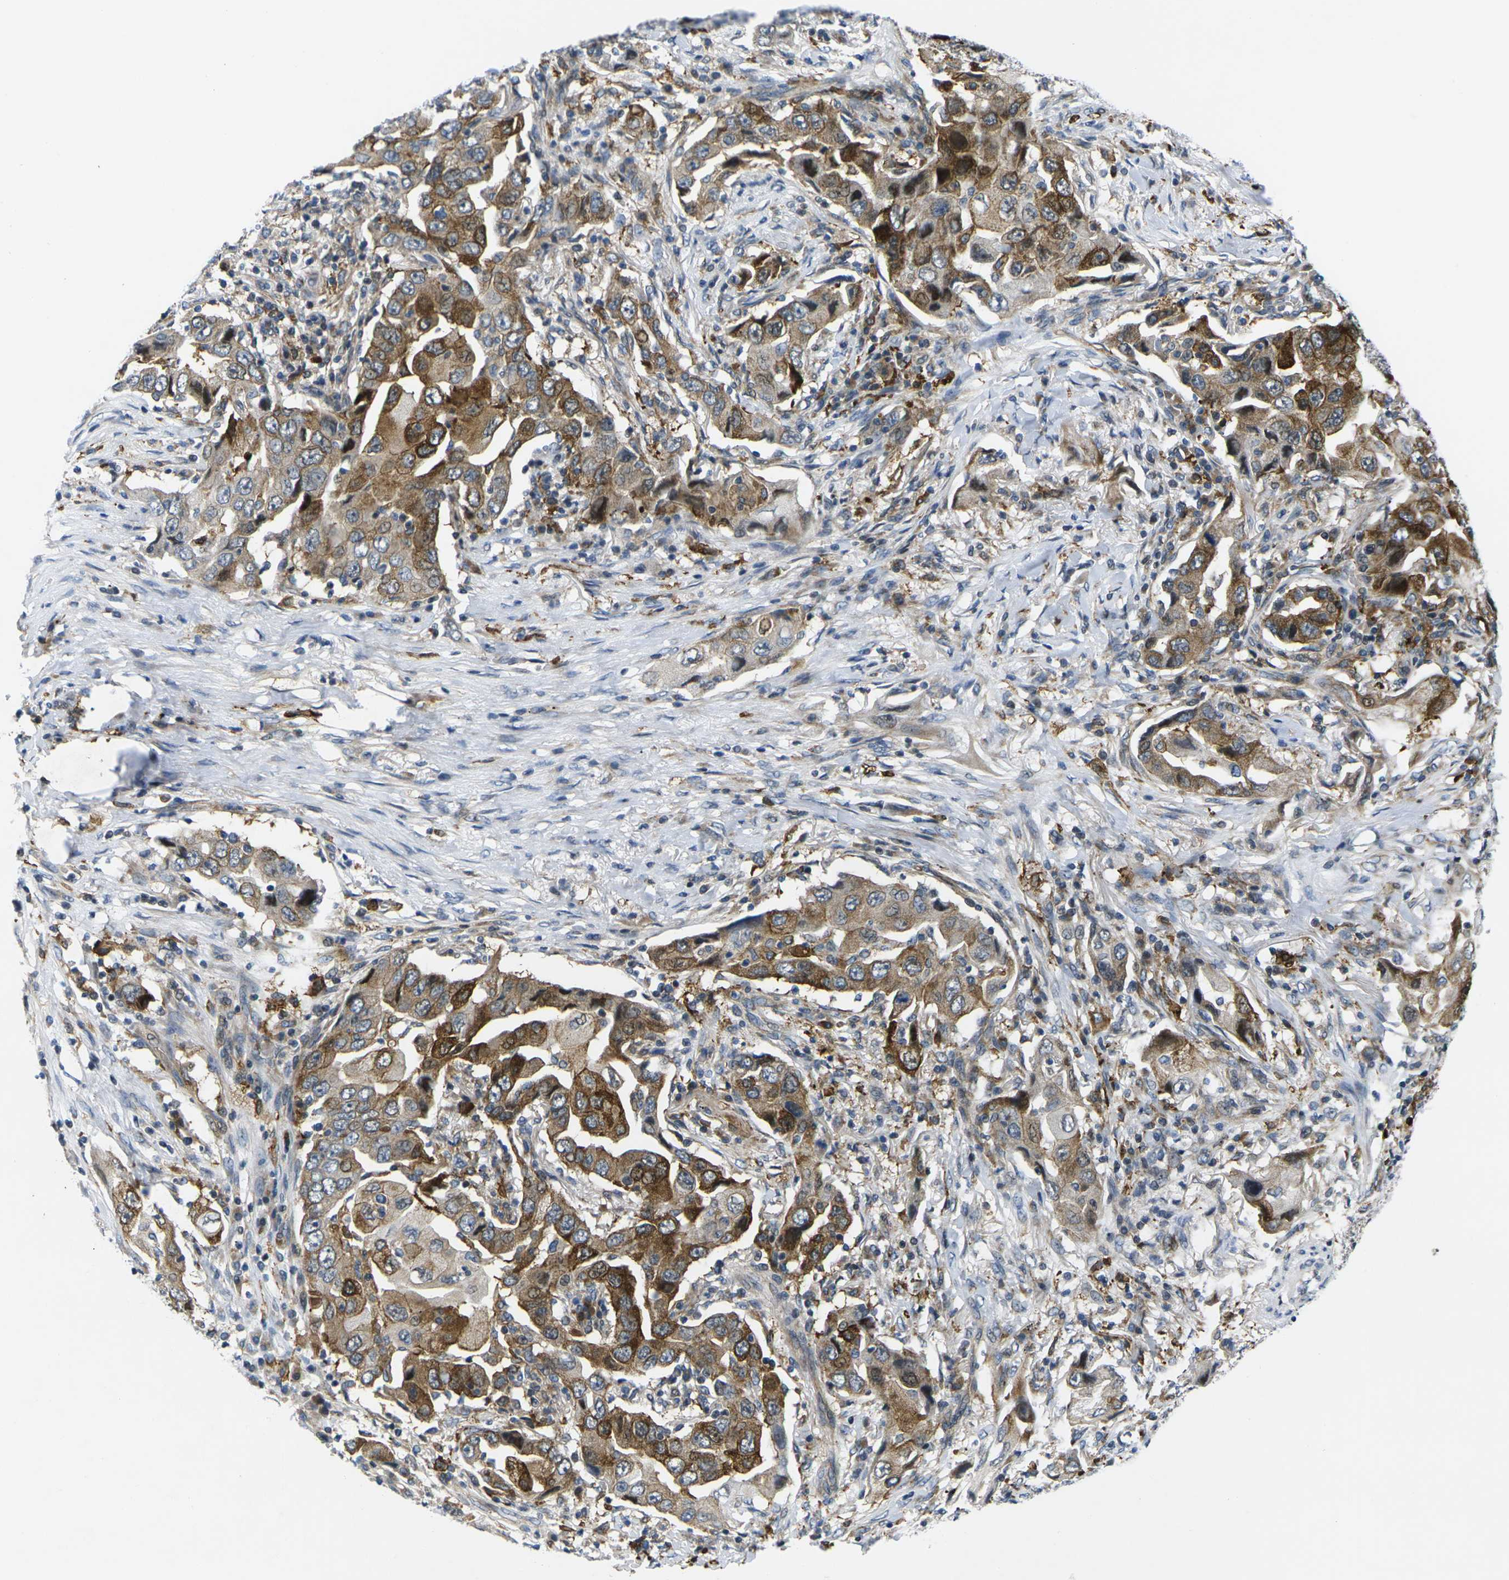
{"staining": {"intensity": "moderate", "quantity": ">75%", "location": "cytoplasmic/membranous"}, "tissue": "lung cancer", "cell_type": "Tumor cells", "image_type": "cancer", "snomed": [{"axis": "morphology", "description": "Adenocarcinoma, NOS"}, {"axis": "topography", "description": "Lung"}], "caption": "Human lung cancer stained for a protein (brown) displays moderate cytoplasmic/membranous positive positivity in about >75% of tumor cells.", "gene": "ROBO2", "patient": {"sex": "female", "age": 65}}